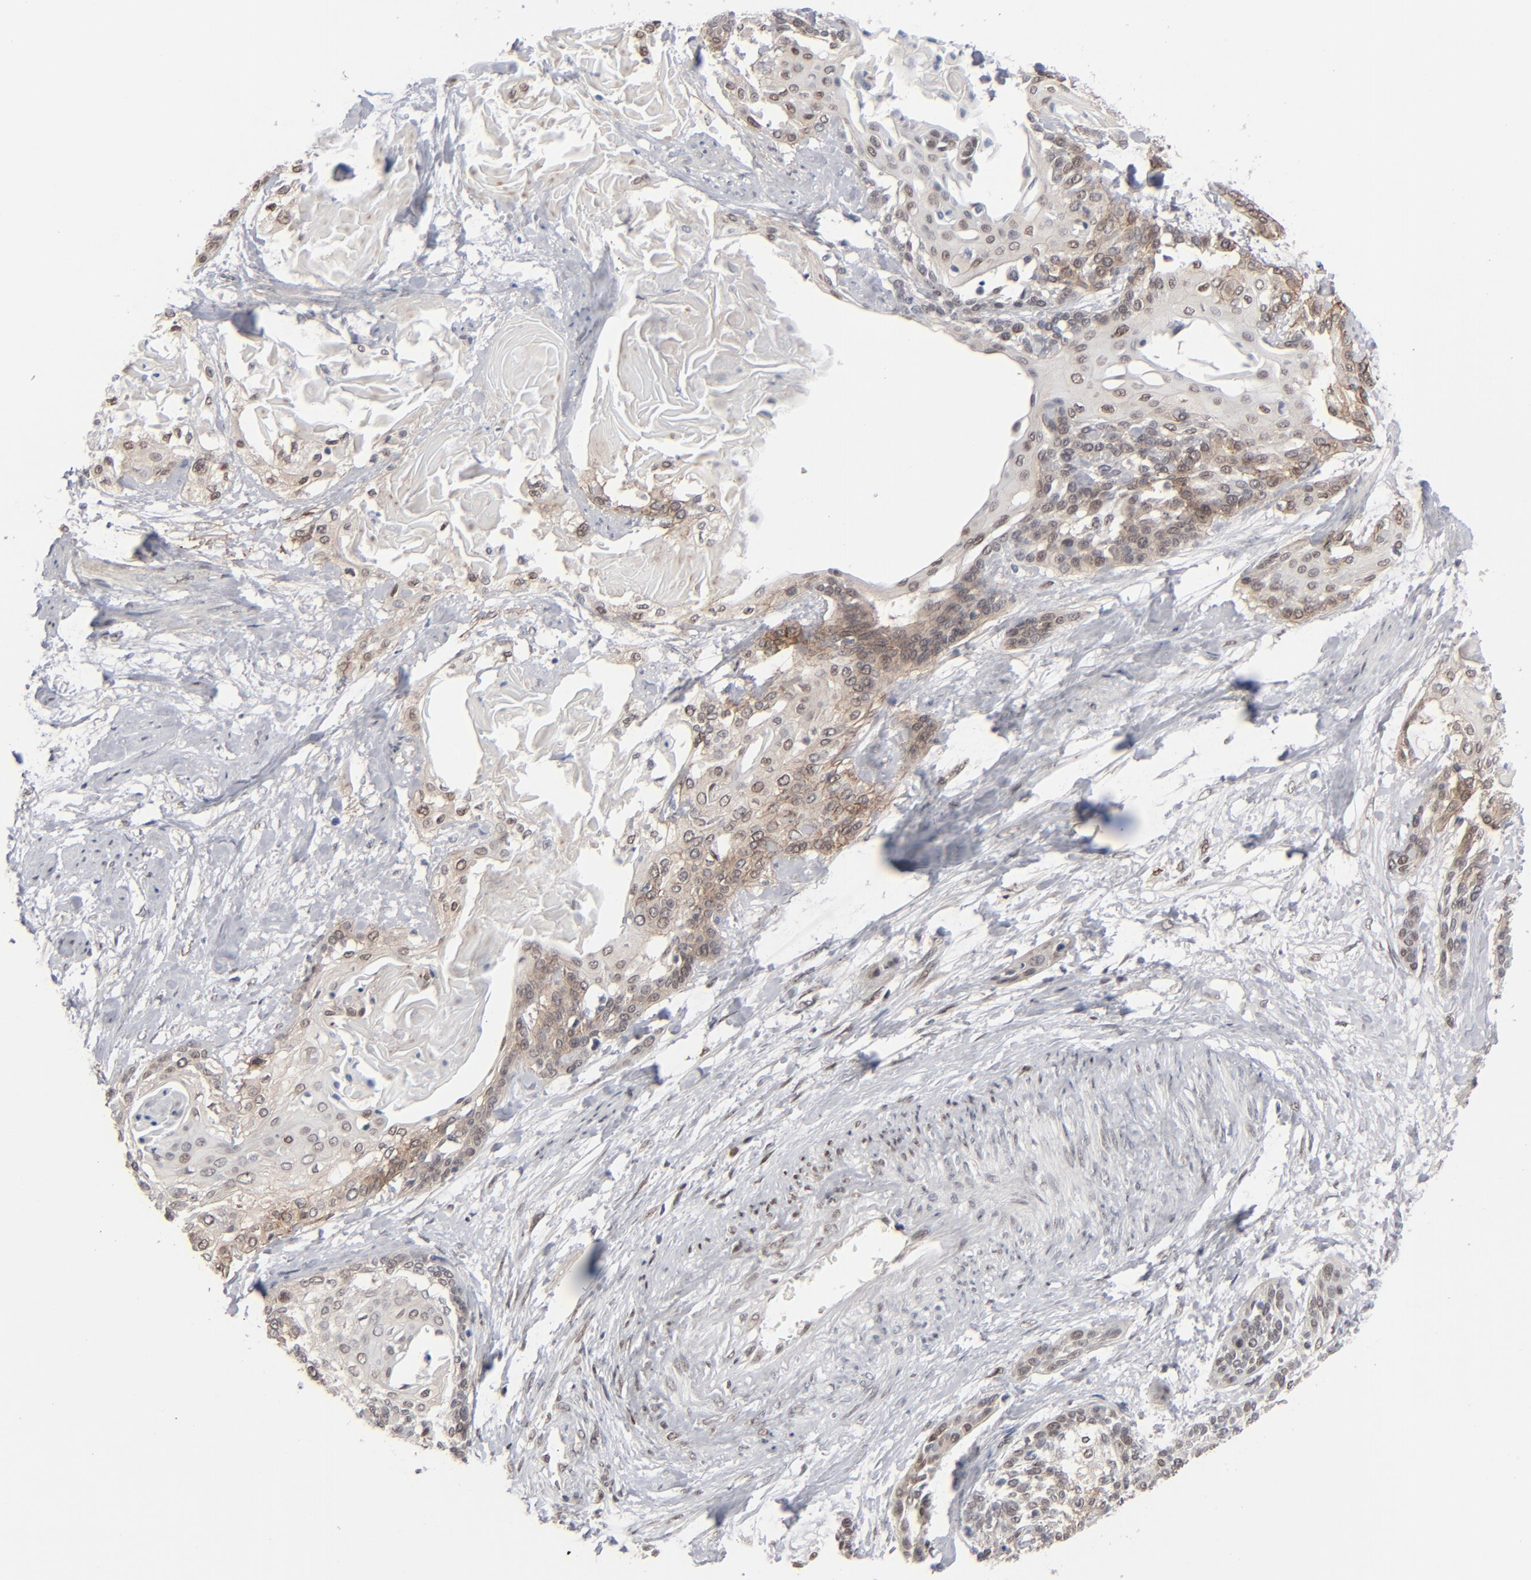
{"staining": {"intensity": "moderate", "quantity": "25%-75%", "location": "cytoplasmic/membranous"}, "tissue": "cervical cancer", "cell_type": "Tumor cells", "image_type": "cancer", "snomed": [{"axis": "morphology", "description": "Squamous cell carcinoma, NOS"}, {"axis": "topography", "description": "Cervix"}], "caption": "This micrograph shows cervical squamous cell carcinoma stained with immunohistochemistry to label a protein in brown. The cytoplasmic/membranous of tumor cells show moderate positivity for the protein. Nuclei are counter-stained blue.", "gene": "IRF9", "patient": {"sex": "female", "age": 57}}